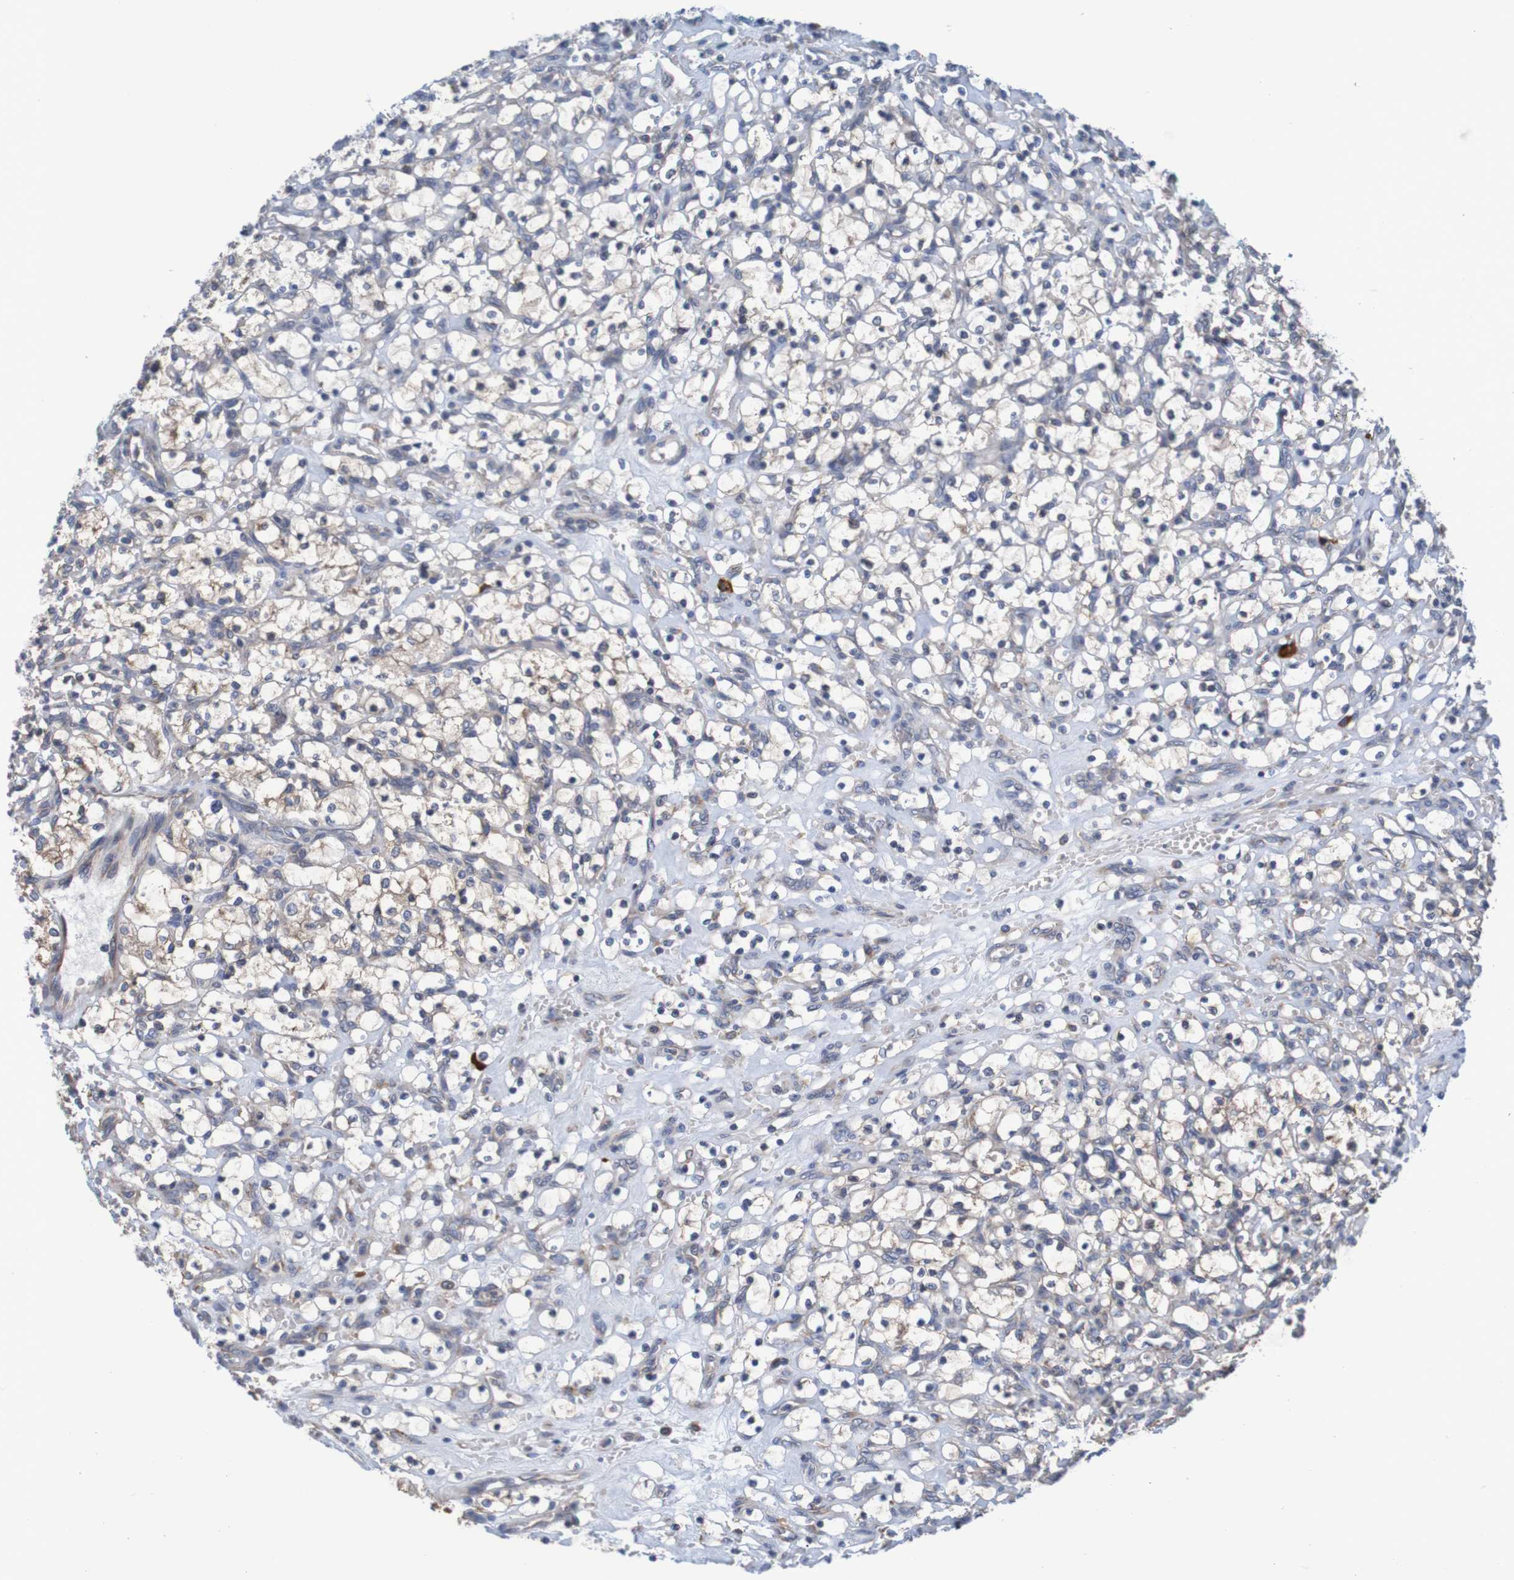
{"staining": {"intensity": "weak", "quantity": ">75%", "location": "cytoplasmic/membranous"}, "tissue": "renal cancer", "cell_type": "Tumor cells", "image_type": "cancer", "snomed": [{"axis": "morphology", "description": "Adenocarcinoma, NOS"}, {"axis": "topography", "description": "Kidney"}], "caption": "An IHC photomicrograph of tumor tissue is shown. Protein staining in brown labels weak cytoplasmic/membranous positivity in renal adenocarcinoma within tumor cells. (IHC, brightfield microscopy, high magnification).", "gene": "CLDN18", "patient": {"sex": "female", "age": 69}}